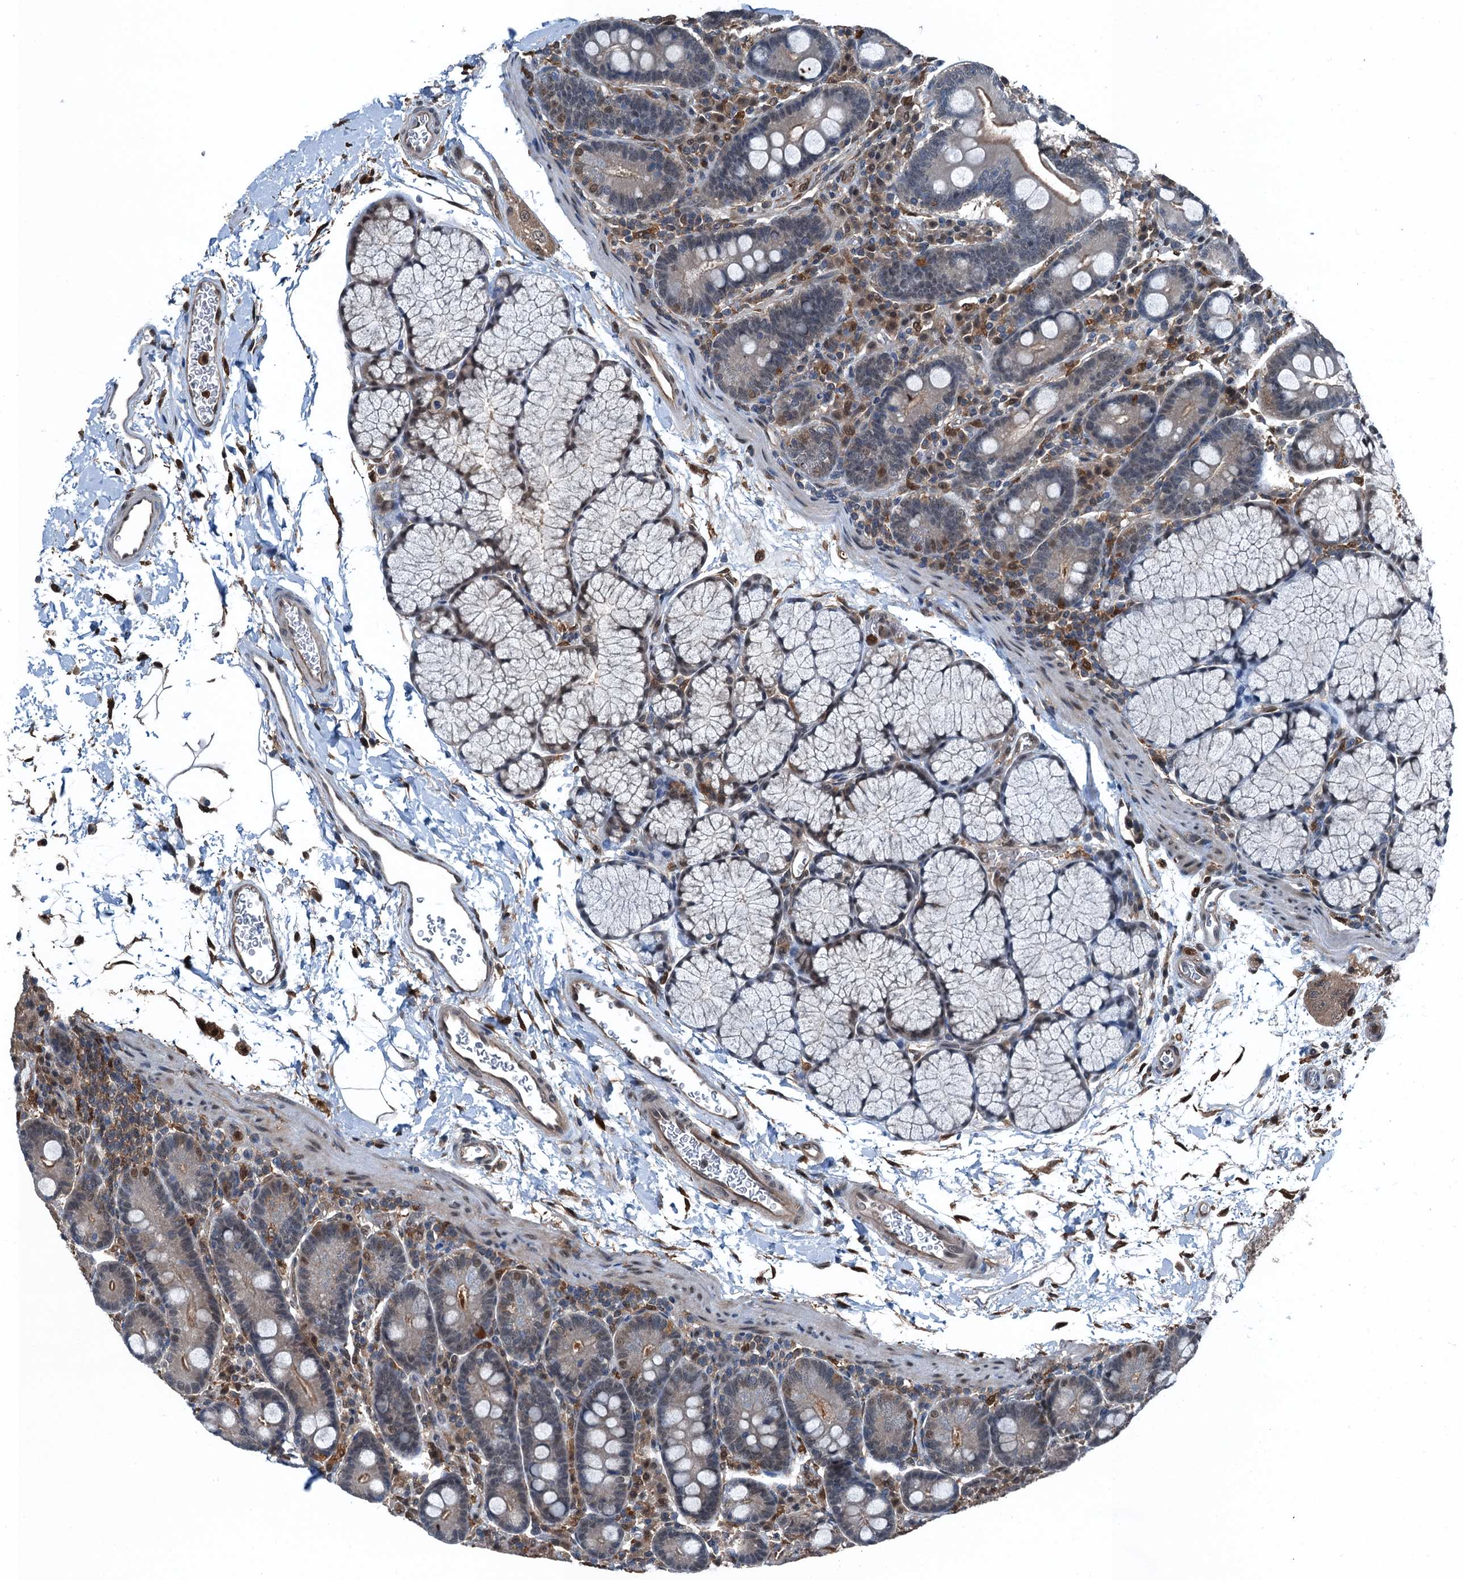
{"staining": {"intensity": "moderate", "quantity": "25%-75%", "location": "cytoplasmic/membranous"}, "tissue": "duodenum", "cell_type": "Glandular cells", "image_type": "normal", "snomed": [{"axis": "morphology", "description": "Normal tissue, NOS"}, {"axis": "topography", "description": "Duodenum"}], "caption": "A medium amount of moderate cytoplasmic/membranous expression is appreciated in about 25%-75% of glandular cells in unremarkable duodenum.", "gene": "RNH1", "patient": {"sex": "male", "age": 35}}